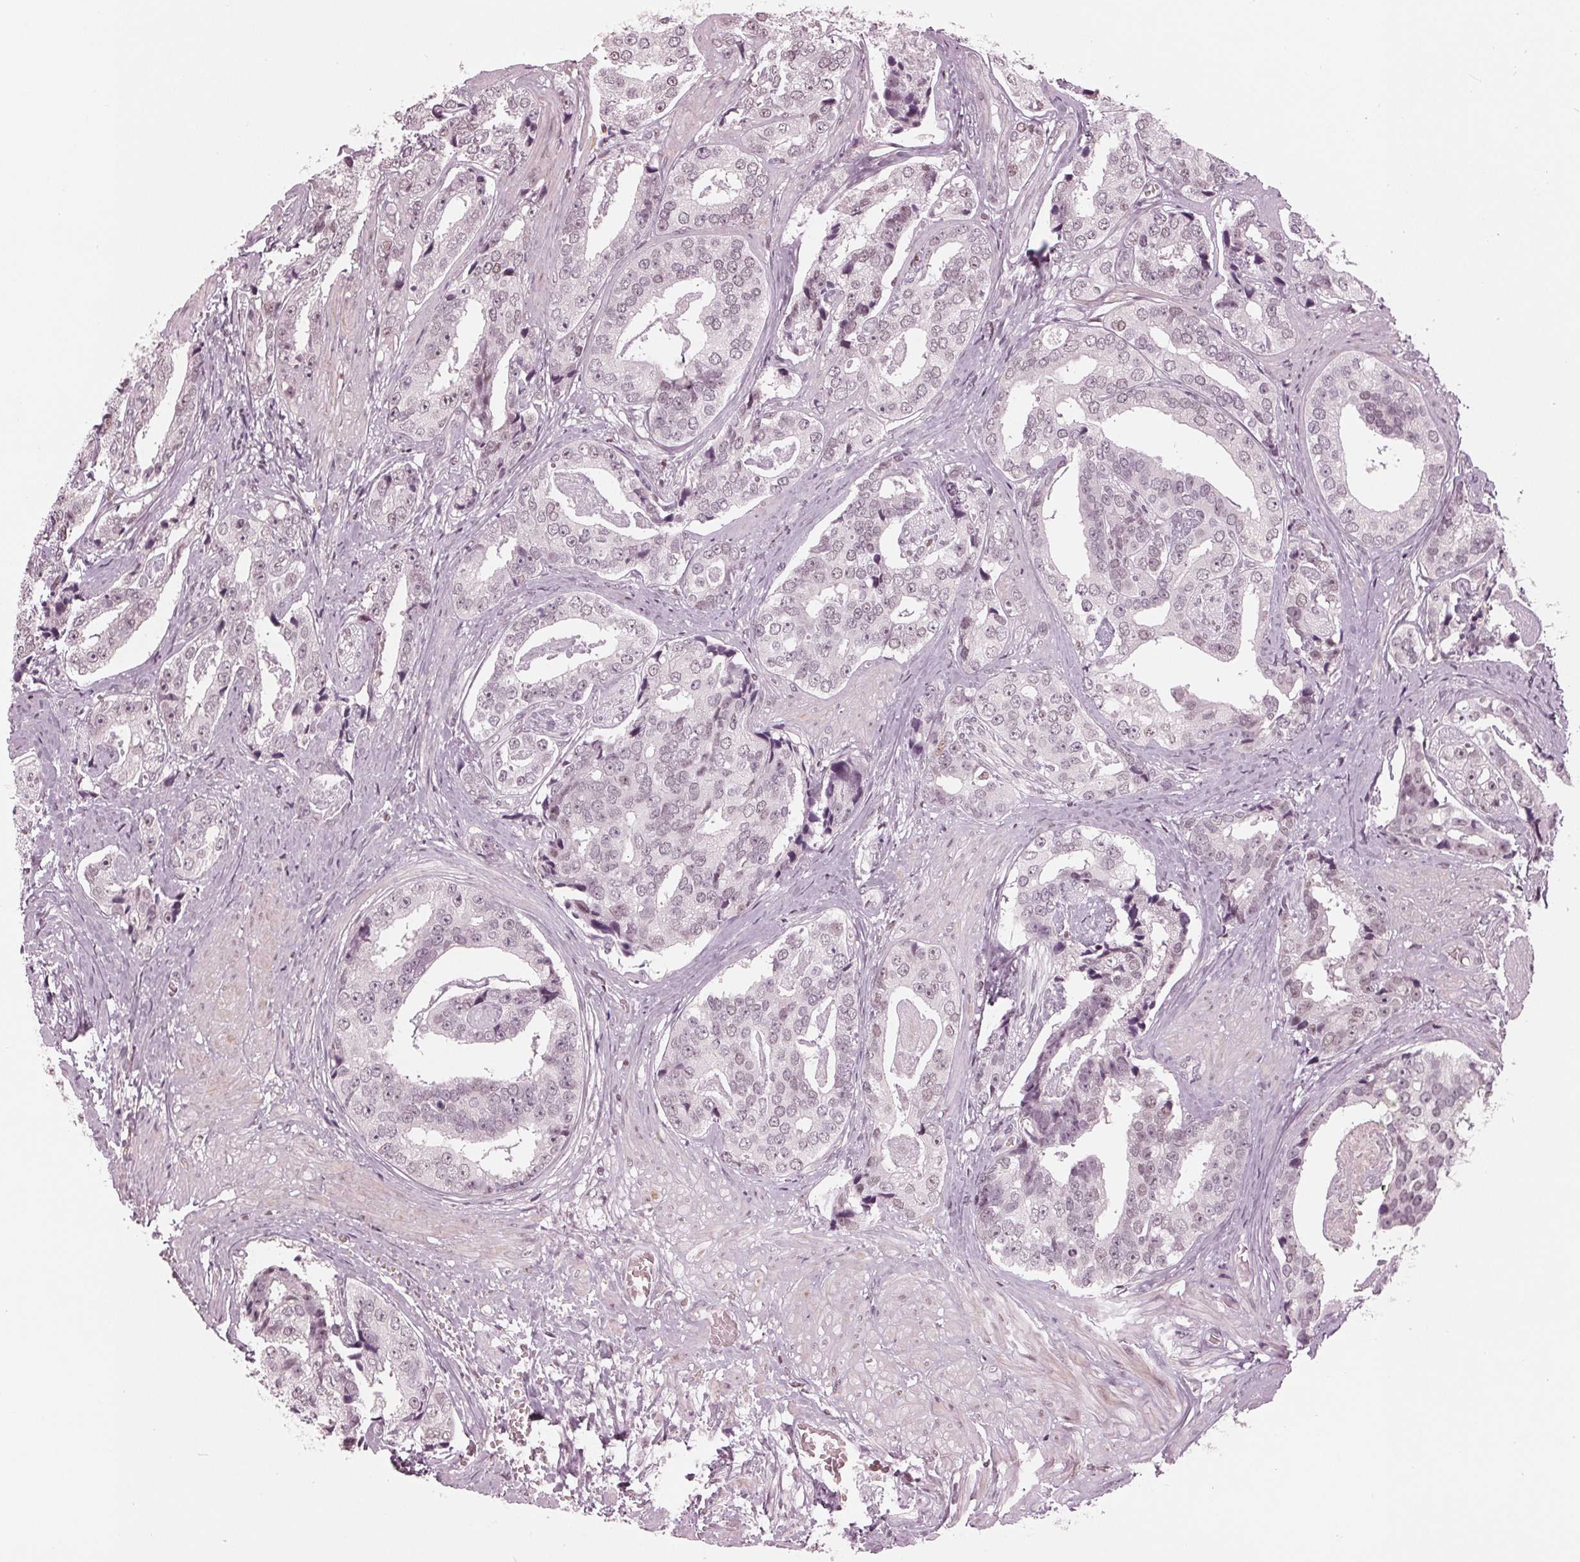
{"staining": {"intensity": "weak", "quantity": "<25%", "location": "nuclear"}, "tissue": "prostate cancer", "cell_type": "Tumor cells", "image_type": "cancer", "snomed": [{"axis": "morphology", "description": "Adenocarcinoma, High grade"}, {"axis": "topography", "description": "Prostate"}], "caption": "The micrograph exhibits no staining of tumor cells in prostate cancer (adenocarcinoma (high-grade)).", "gene": "DNMT3L", "patient": {"sex": "male", "age": 71}}